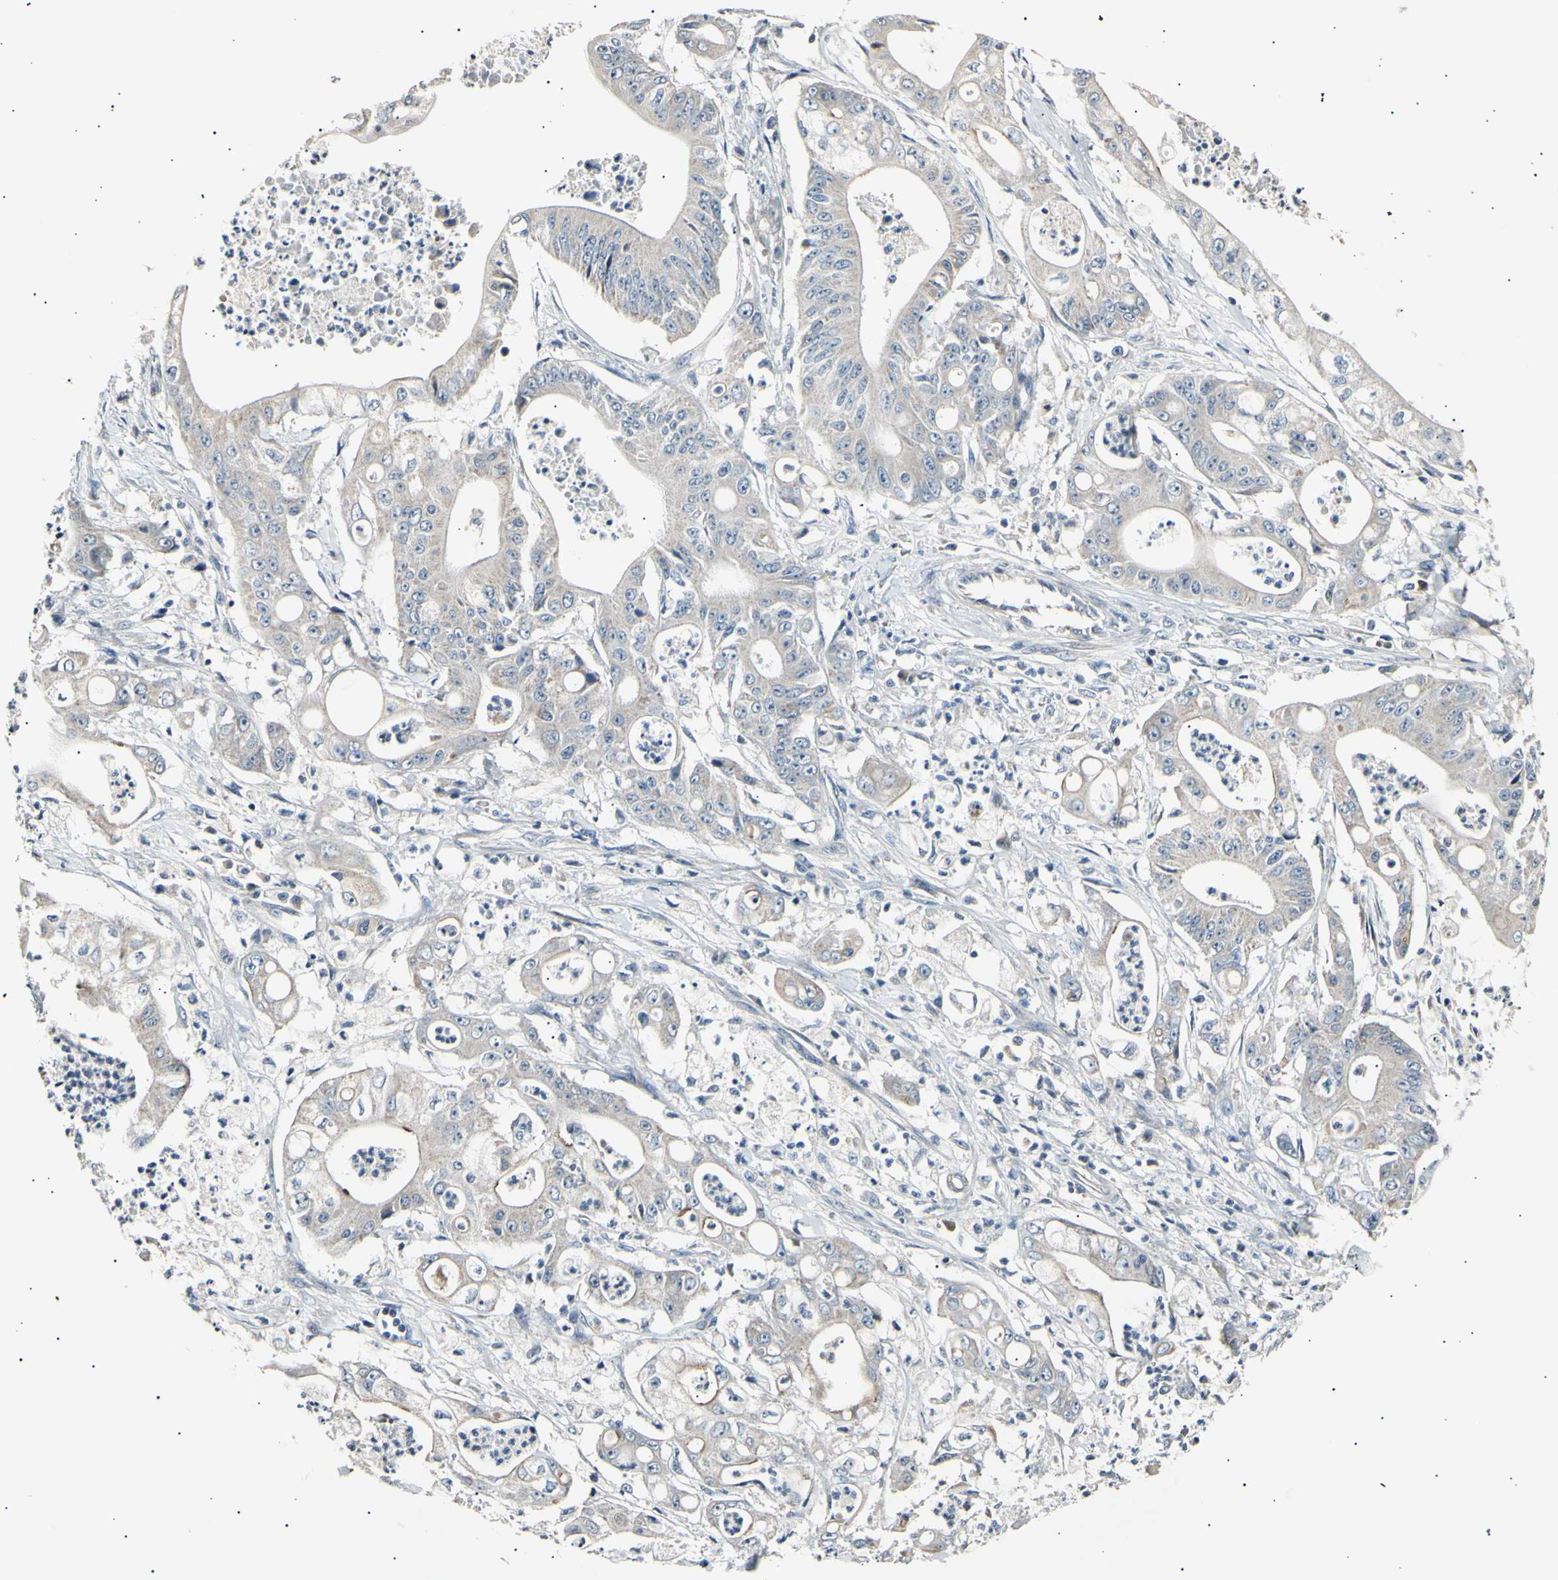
{"staining": {"intensity": "weak", "quantity": ">75%", "location": "cytoplasmic/membranous"}, "tissue": "pancreatic cancer", "cell_type": "Tumor cells", "image_type": "cancer", "snomed": [{"axis": "morphology", "description": "Normal tissue, NOS"}, {"axis": "topography", "description": "Lymph node"}], "caption": "Immunohistochemical staining of human pancreatic cancer exhibits low levels of weak cytoplasmic/membranous expression in about >75% of tumor cells.", "gene": "ITGA6", "patient": {"sex": "male", "age": 62}}